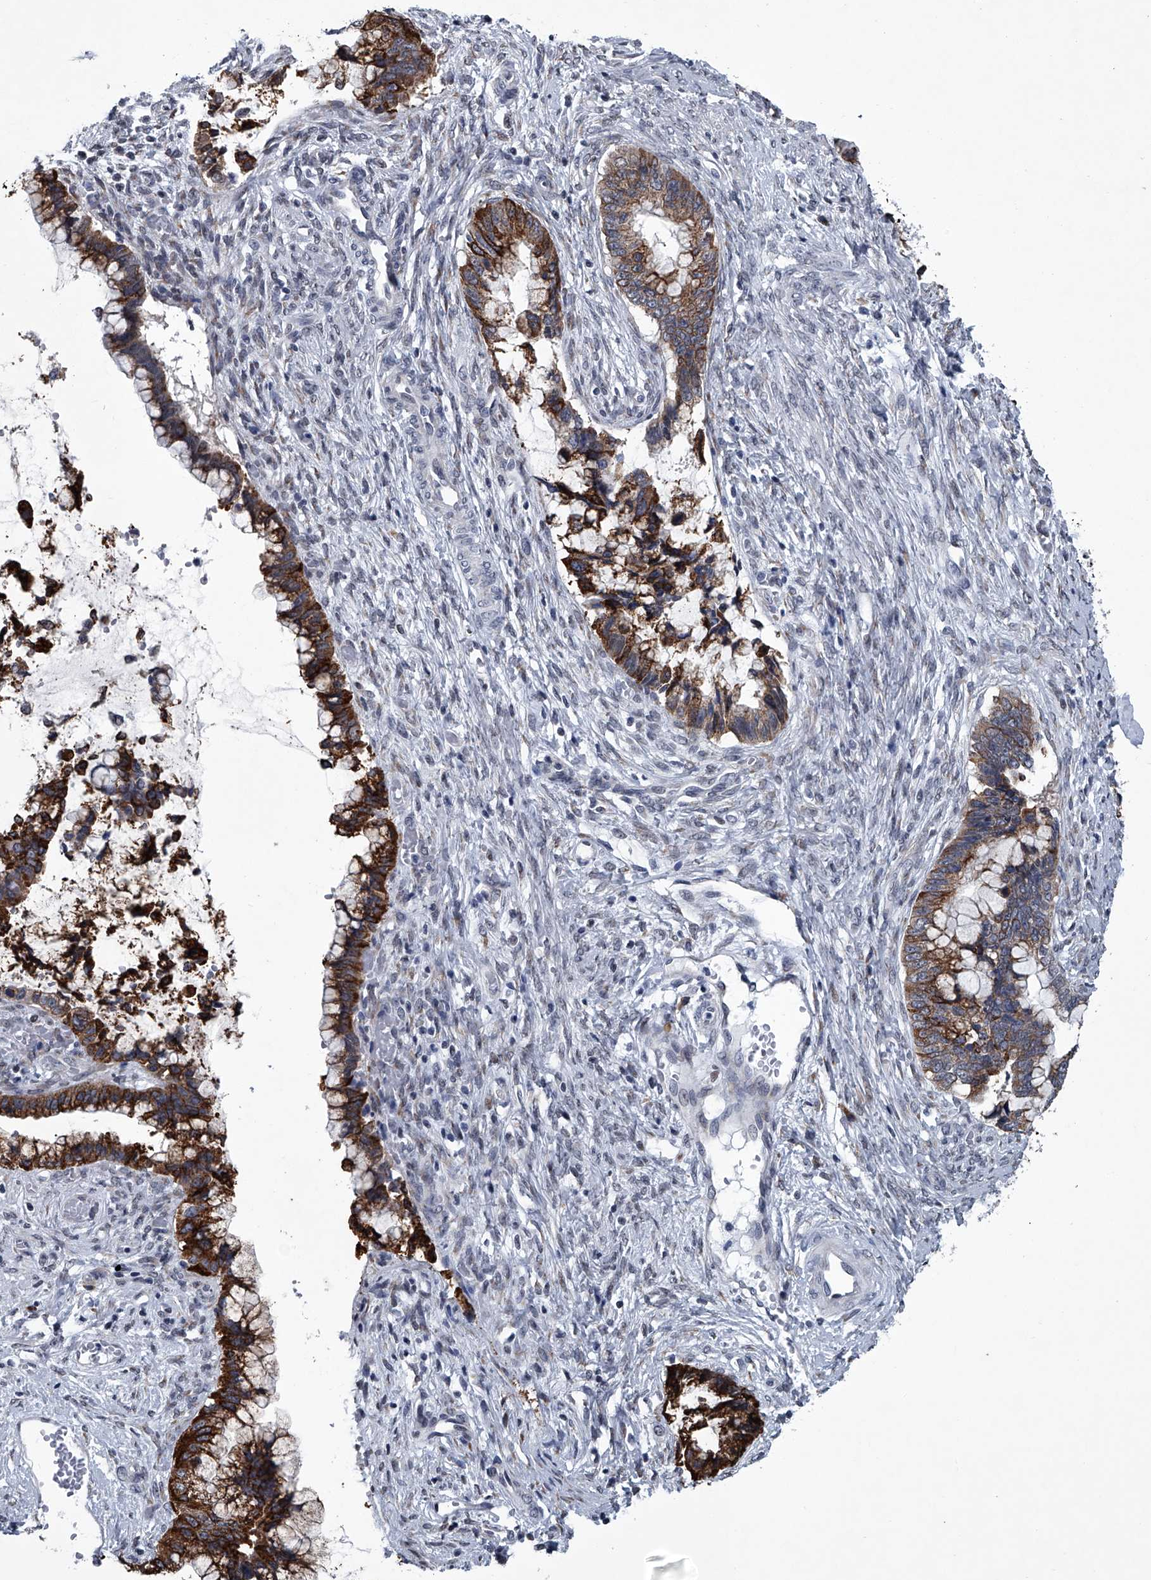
{"staining": {"intensity": "strong", "quantity": ">75%", "location": "cytoplasmic/membranous"}, "tissue": "cervical cancer", "cell_type": "Tumor cells", "image_type": "cancer", "snomed": [{"axis": "morphology", "description": "Adenocarcinoma, NOS"}, {"axis": "topography", "description": "Cervix"}], "caption": "Protein staining of cervical cancer (adenocarcinoma) tissue demonstrates strong cytoplasmic/membranous expression in approximately >75% of tumor cells. (DAB IHC, brown staining for protein, blue staining for nuclei).", "gene": "PPP2R5D", "patient": {"sex": "female", "age": 44}}